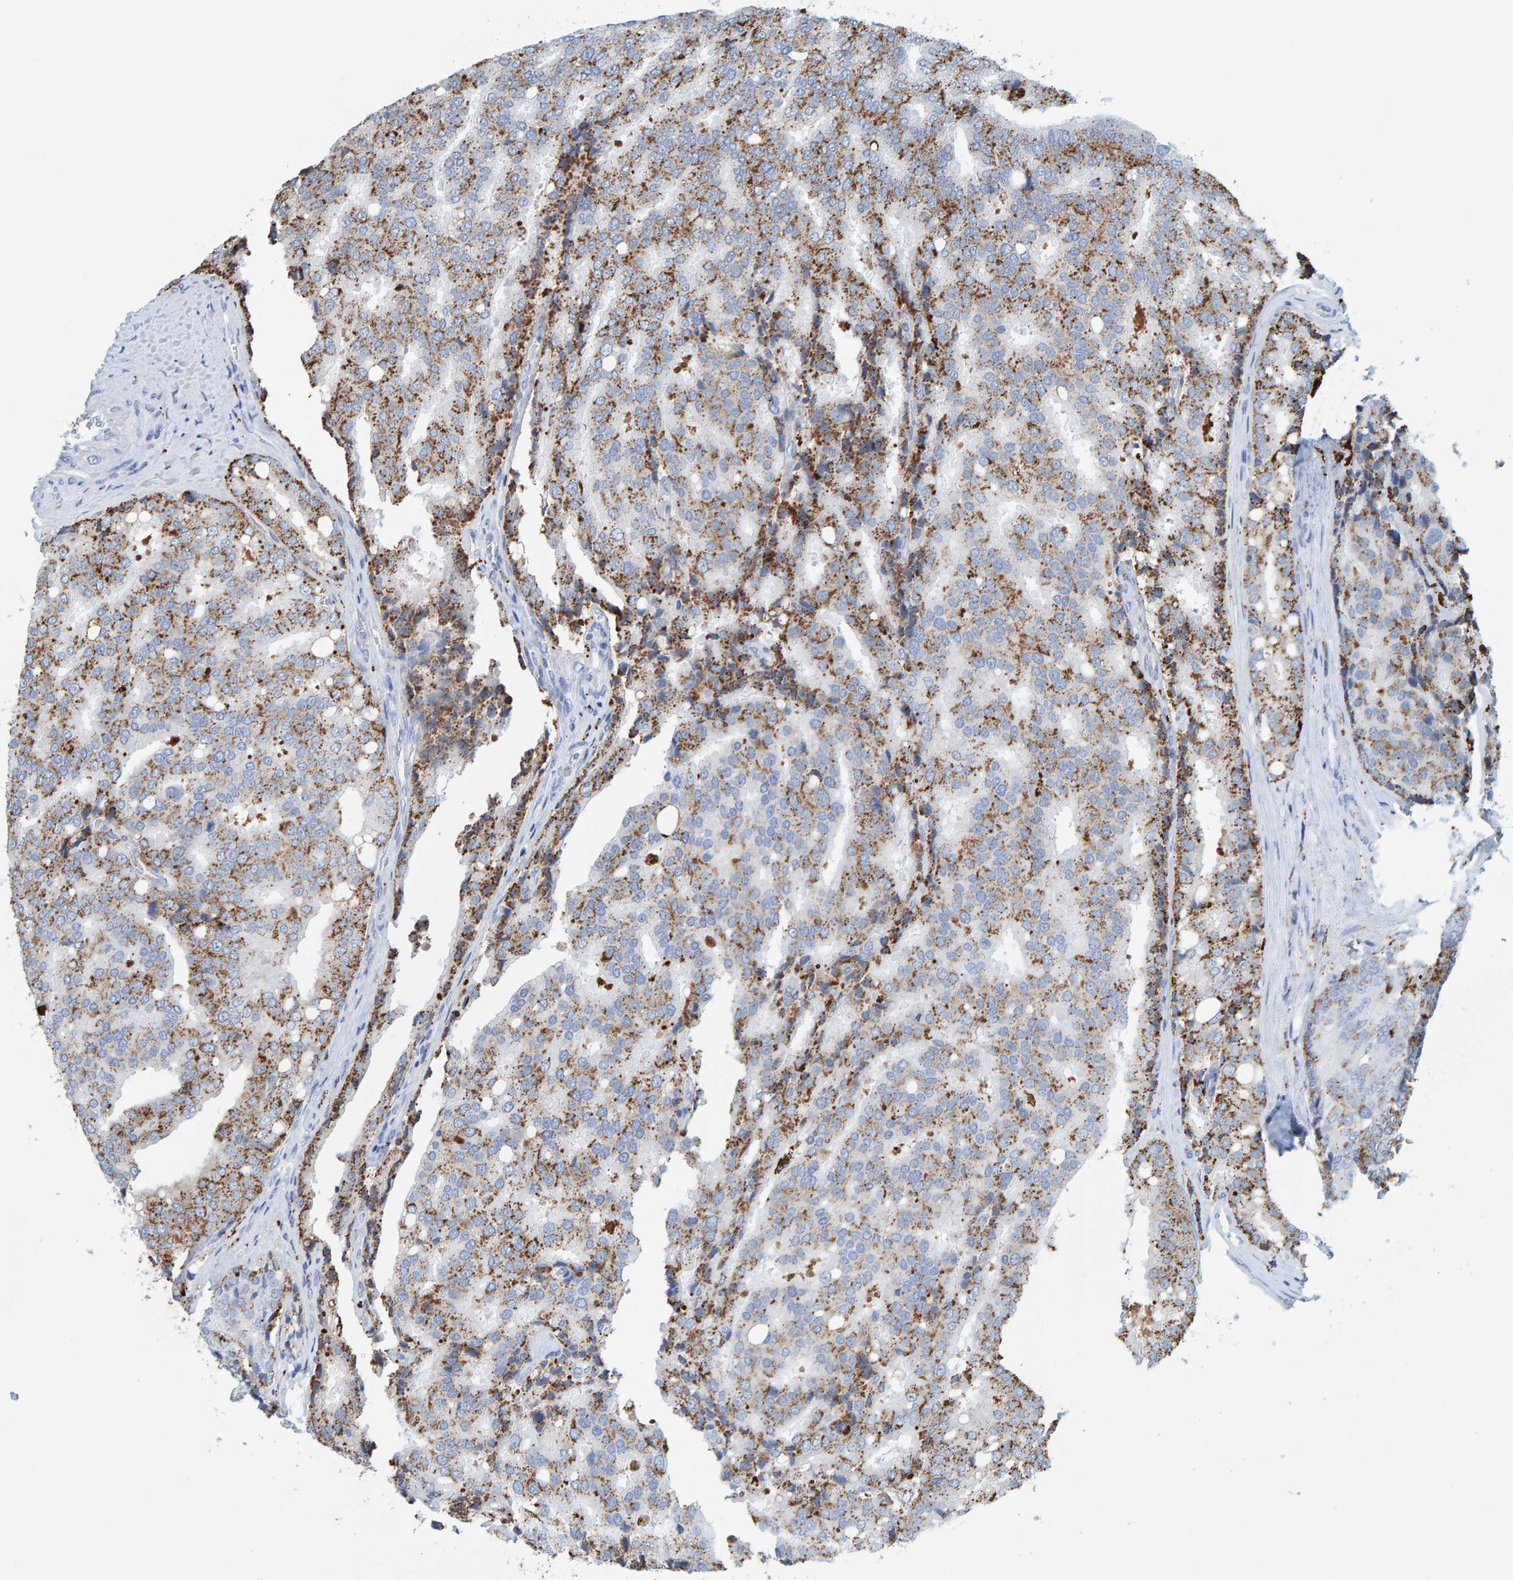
{"staining": {"intensity": "moderate", "quantity": ">75%", "location": "cytoplasmic/membranous"}, "tissue": "prostate cancer", "cell_type": "Tumor cells", "image_type": "cancer", "snomed": [{"axis": "morphology", "description": "Adenocarcinoma, High grade"}, {"axis": "topography", "description": "Prostate"}], "caption": "The image demonstrates a brown stain indicating the presence of a protein in the cytoplasmic/membranous of tumor cells in prostate cancer.", "gene": "BIN3", "patient": {"sex": "male", "age": 50}}